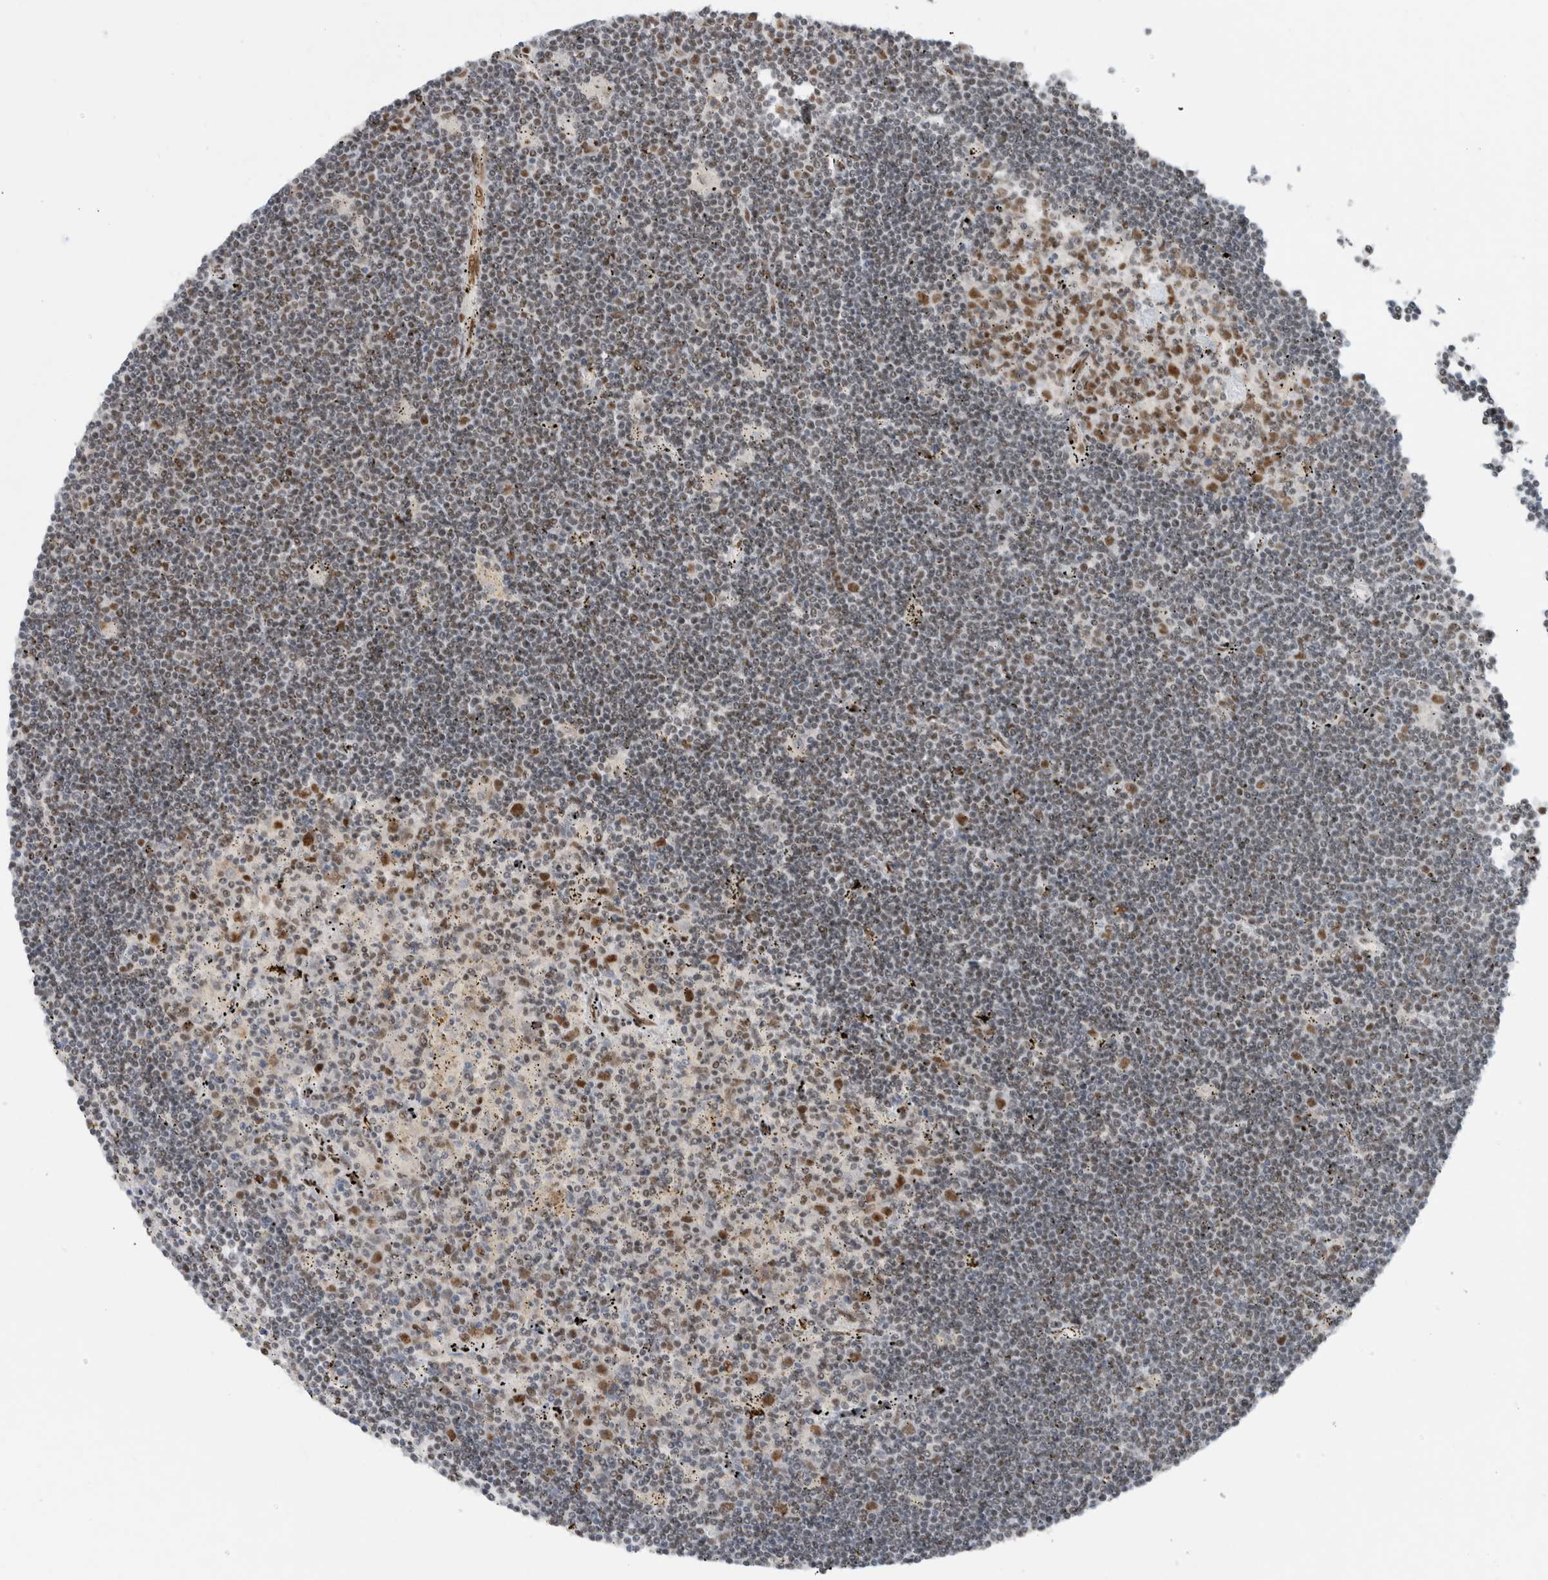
{"staining": {"intensity": "moderate", "quantity": "<25%", "location": "nuclear"}, "tissue": "lymphoma", "cell_type": "Tumor cells", "image_type": "cancer", "snomed": [{"axis": "morphology", "description": "Malignant lymphoma, non-Hodgkin's type, Low grade"}, {"axis": "topography", "description": "Spleen"}], "caption": "Lymphoma stained for a protein (brown) demonstrates moderate nuclear positive positivity in approximately <25% of tumor cells.", "gene": "HNRNPR", "patient": {"sex": "male", "age": 76}}